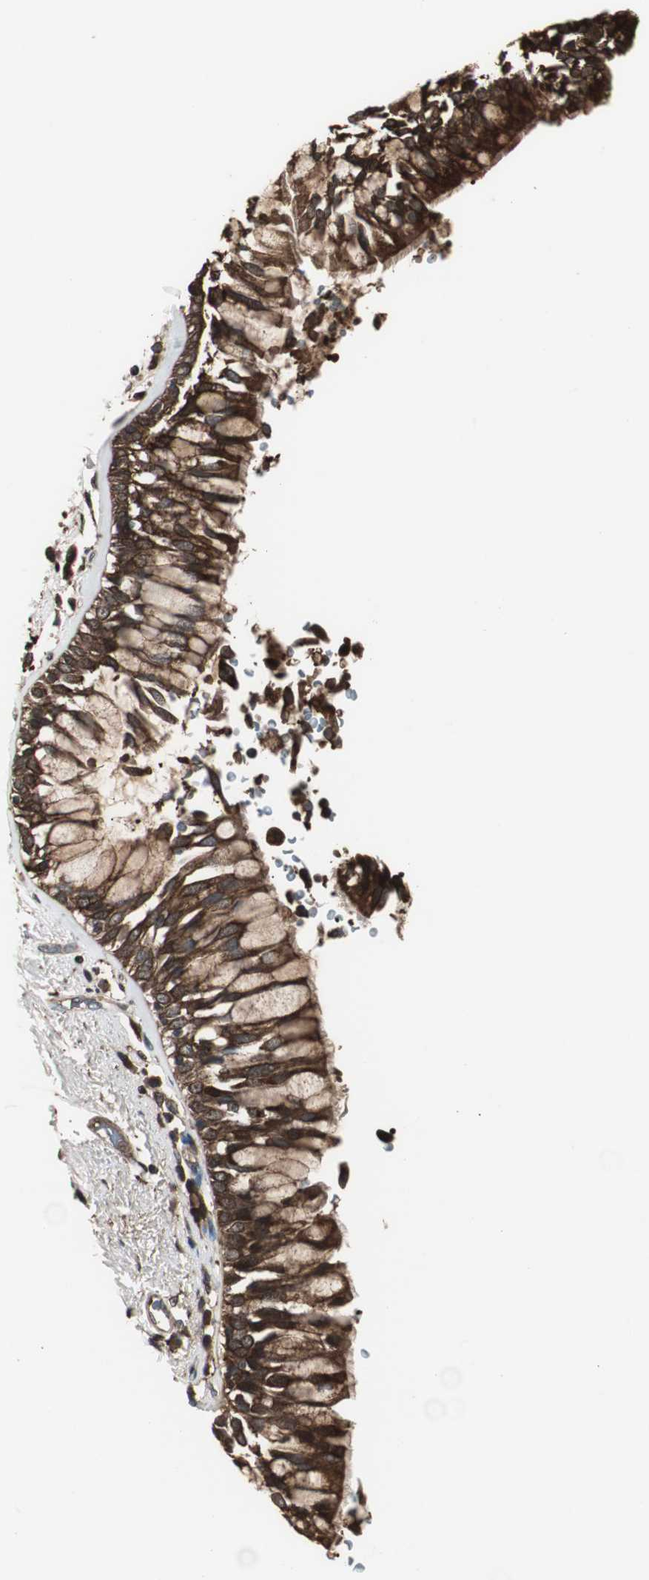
{"staining": {"intensity": "strong", "quantity": ">75%", "location": "cytoplasmic/membranous"}, "tissue": "bronchus", "cell_type": "Respiratory epithelial cells", "image_type": "normal", "snomed": [{"axis": "morphology", "description": "Normal tissue, NOS"}, {"axis": "morphology", "description": "Adenocarcinoma, NOS"}, {"axis": "topography", "description": "Bronchus"}, {"axis": "topography", "description": "Lung"}], "caption": "A high amount of strong cytoplasmic/membranous positivity is present in about >75% of respiratory epithelial cells in normal bronchus. (brown staining indicates protein expression, while blue staining denotes nuclei).", "gene": "CAPNS1", "patient": {"sex": "male", "age": 71}}